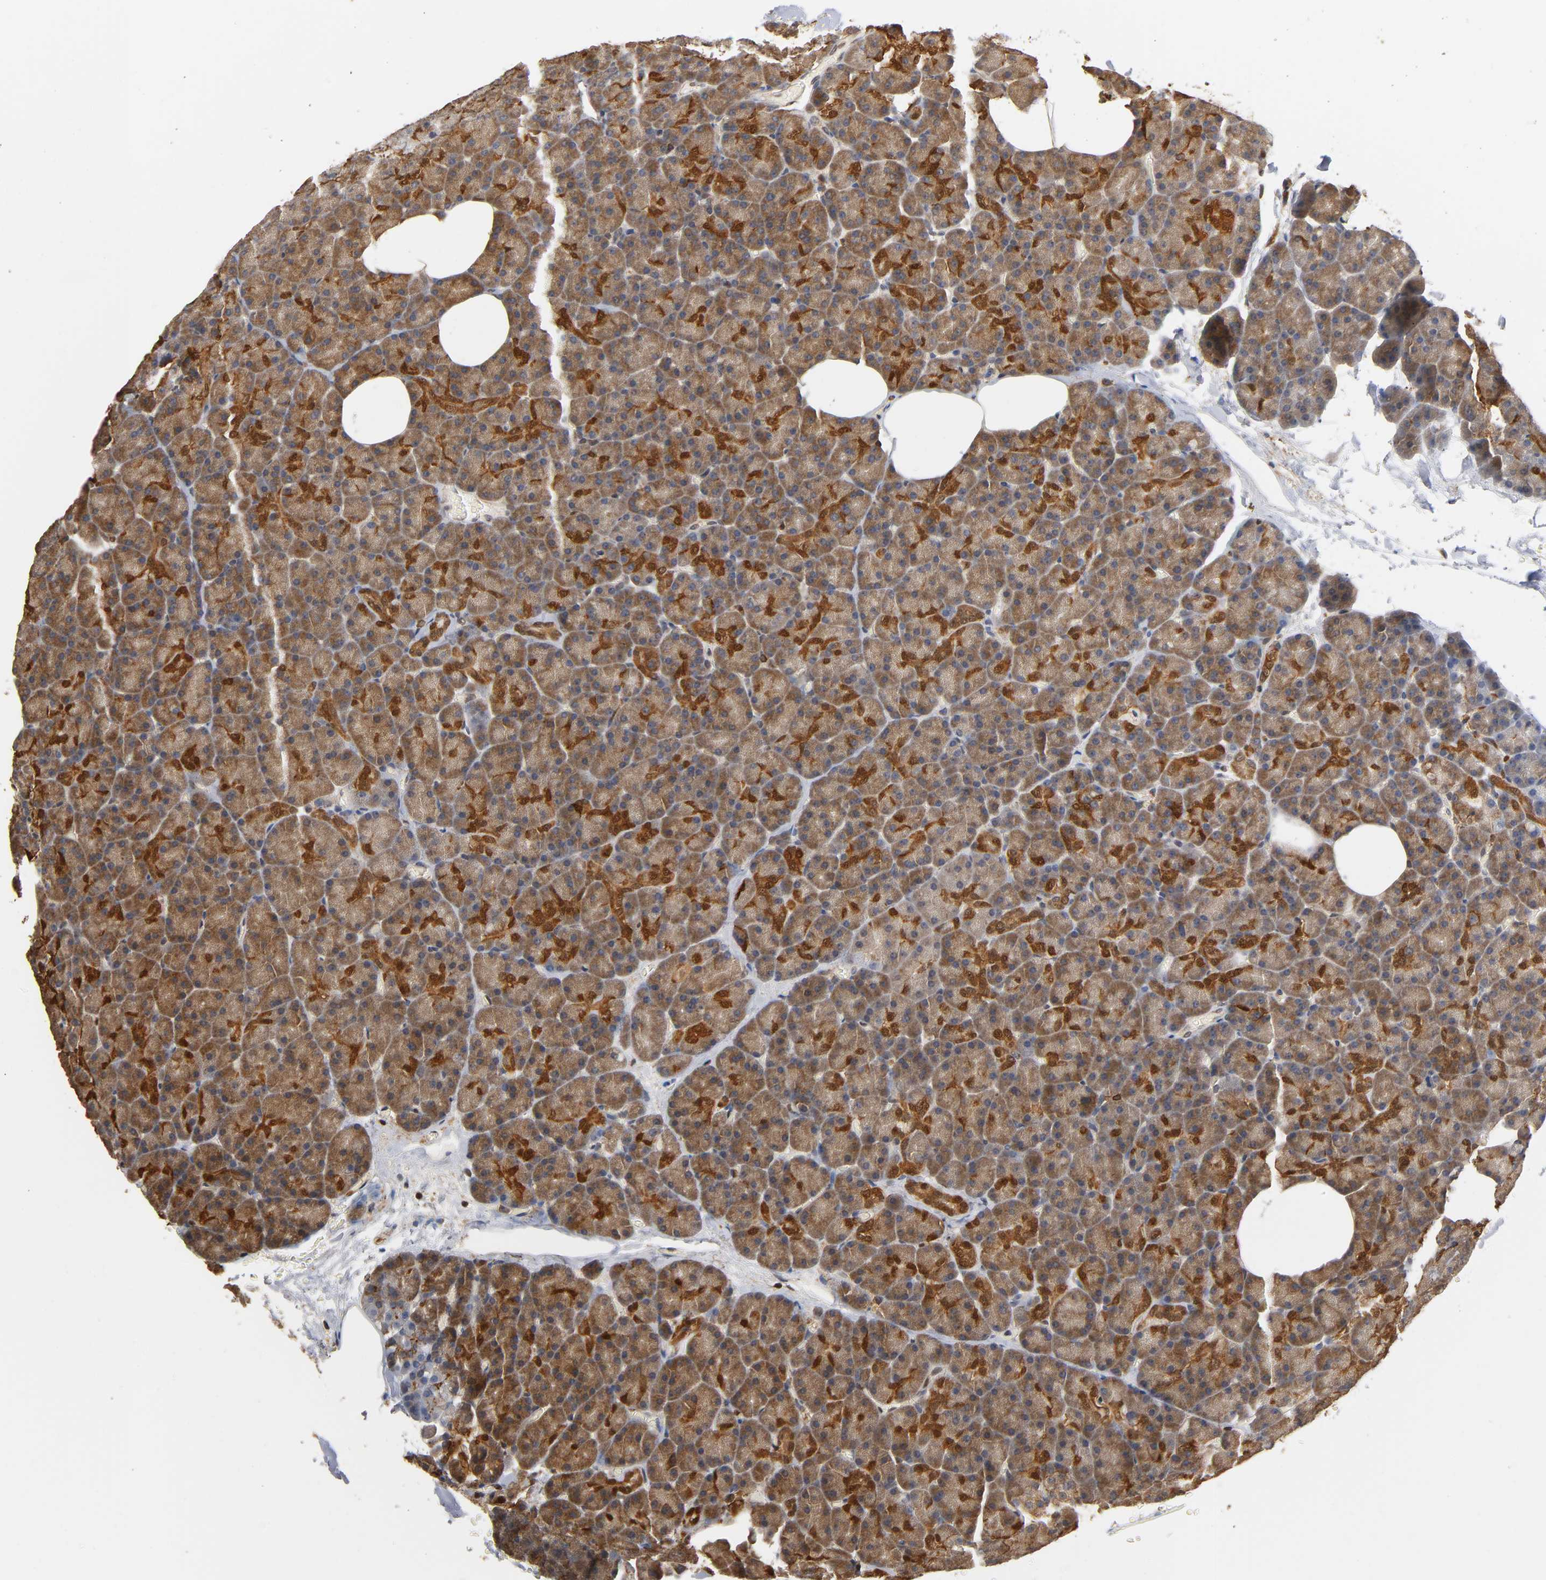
{"staining": {"intensity": "moderate", "quantity": ">75%", "location": "cytoplasmic/membranous"}, "tissue": "pancreas", "cell_type": "Exocrine glandular cells", "image_type": "normal", "snomed": [{"axis": "morphology", "description": "Normal tissue, NOS"}, {"axis": "topography", "description": "Pancreas"}], "caption": "An immunohistochemistry micrograph of normal tissue is shown. Protein staining in brown labels moderate cytoplasmic/membranous positivity in pancreas within exocrine glandular cells. The staining was performed using DAB (3,3'-diaminobenzidine), with brown indicating positive protein expression. Nuclei are stained blue with hematoxylin.", "gene": "ANXA11", "patient": {"sex": "female", "age": 35}}